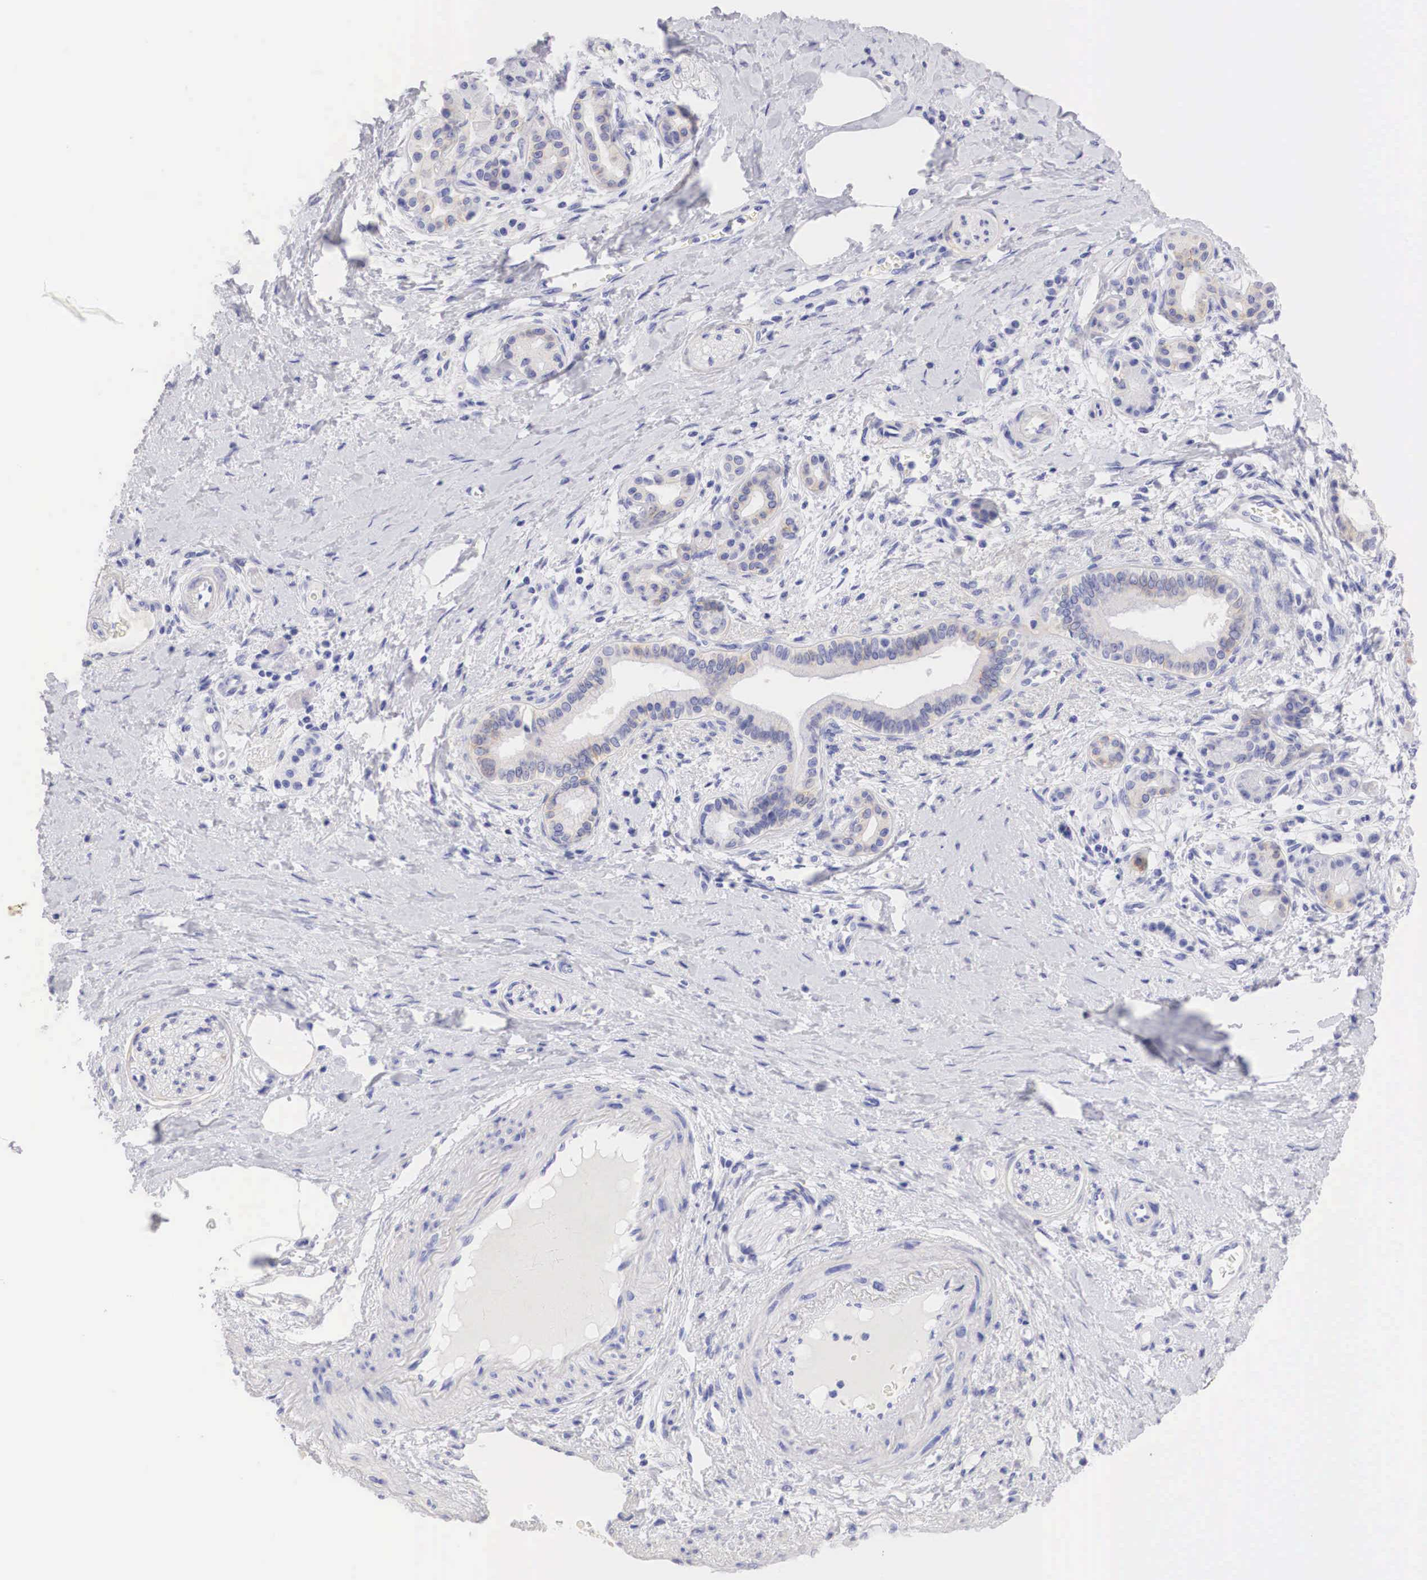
{"staining": {"intensity": "weak", "quantity": "<25%", "location": "cytoplasmic/membranous"}, "tissue": "pancreatic cancer", "cell_type": "Tumor cells", "image_type": "cancer", "snomed": [{"axis": "morphology", "description": "Adenocarcinoma, NOS"}, {"axis": "topography", "description": "Pancreas"}], "caption": "High power microscopy micrograph of an immunohistochemistry histopathology image of pancreatic adenocarcinoma, revealing no significant expression in tumor cells. (Brightfield microscopy of DAB (3,3'-diaminobenzidine) immunohistochemistry at high magnification).", "gene": "ERBB2", "patient": {"sex": "female", "age": 66}}